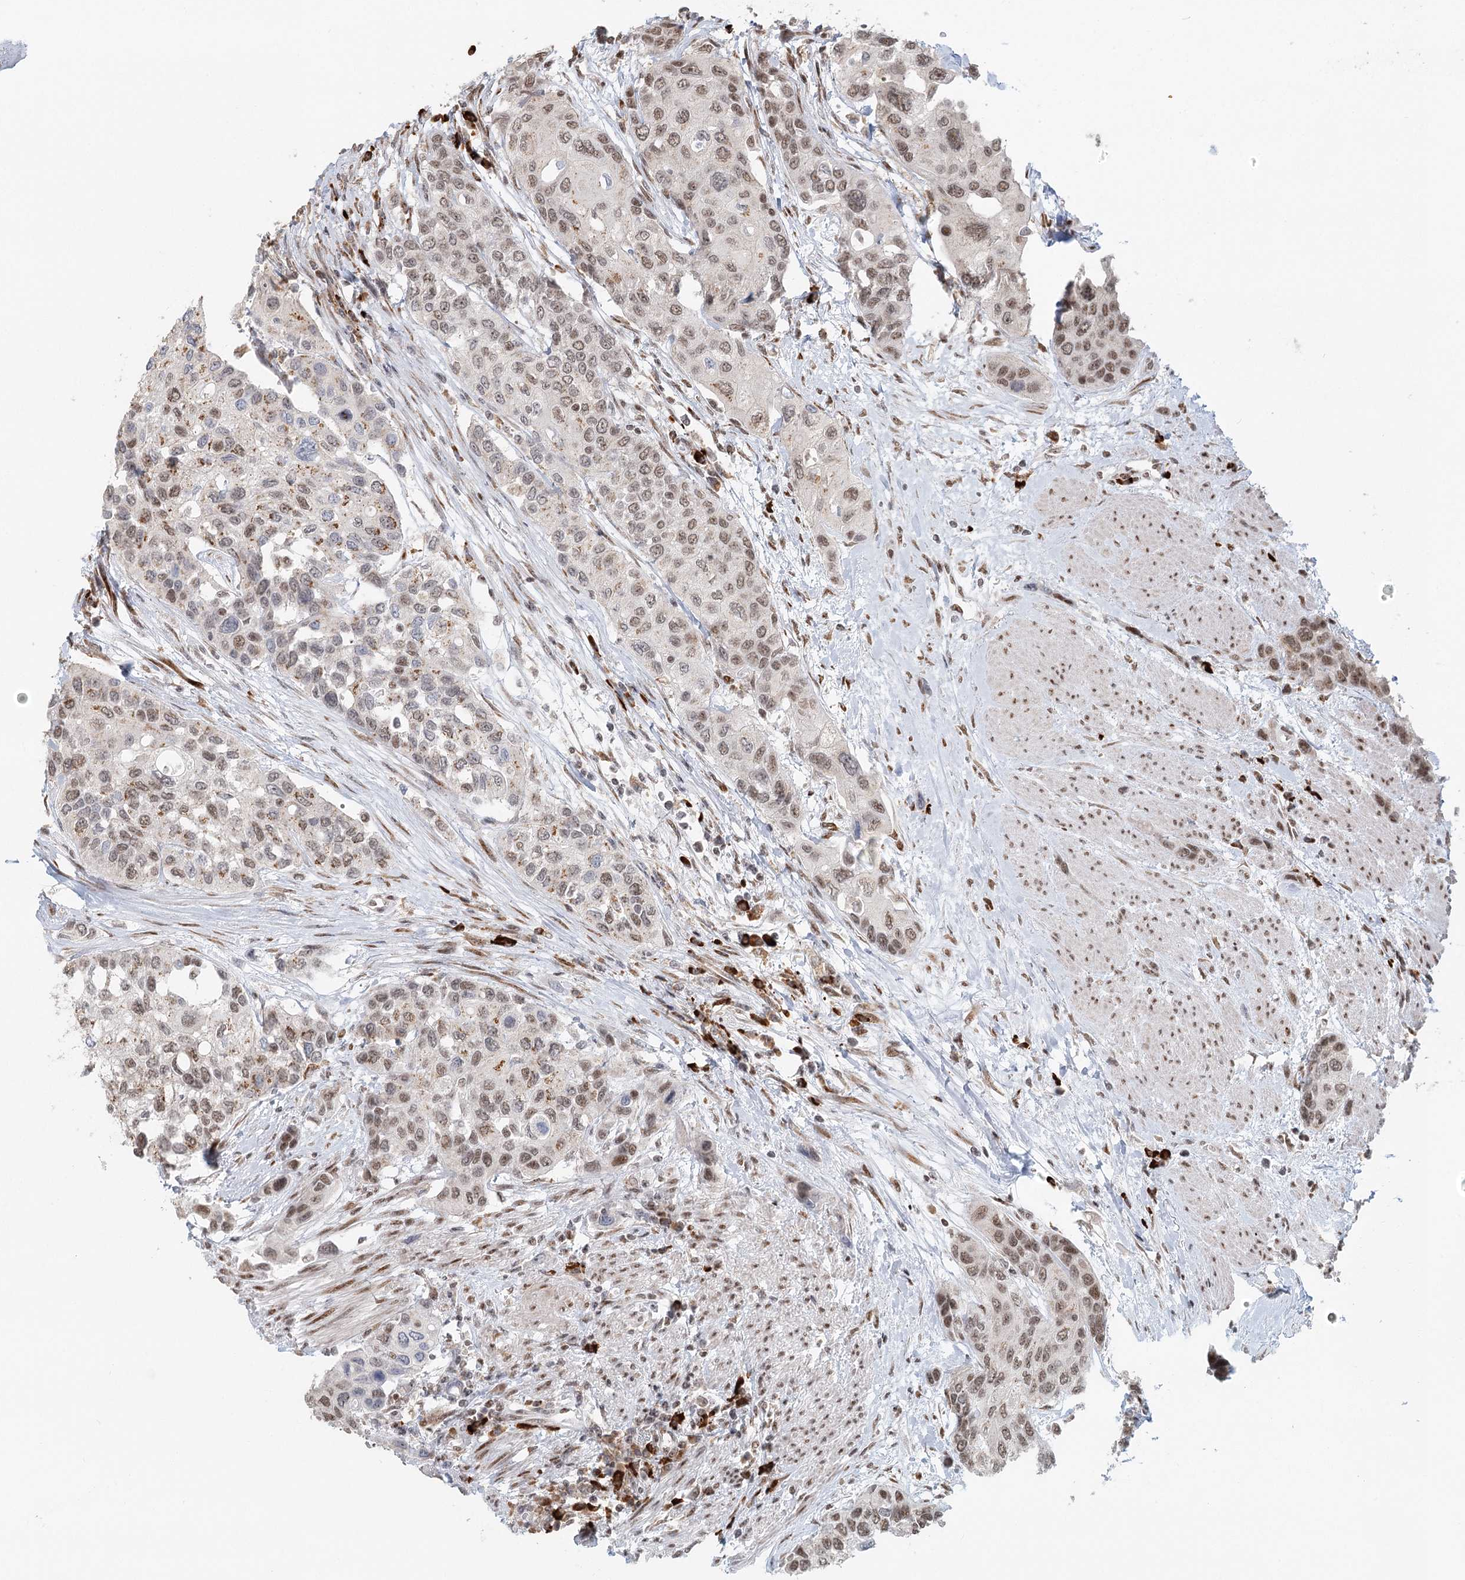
{"staining": {"intensity": "moderate", "quantity": ">75%", "location": "cytoplasmic/membranous,nuclear"}, "tissue": "urothelial cancer", "cell_type": "Tumor cells", "image_type": "cancer", "snomed": [{"axis": "morphology", "description": "Normal tissue, NOS"}, {"axis": "morphology", "description": "Urothelial carcinoma, High grade"}, {"axis": "topography", "description": "Vascular tissue"}, {"axis": "topography", "description": "Urinary bladder"}], "caption": "High-grade urothelial carcinoma stained with a protein marker displays moderate staining in tumor cells.", "gene": "BNIP5", "patient": {"sex": "female", "age": 56}}